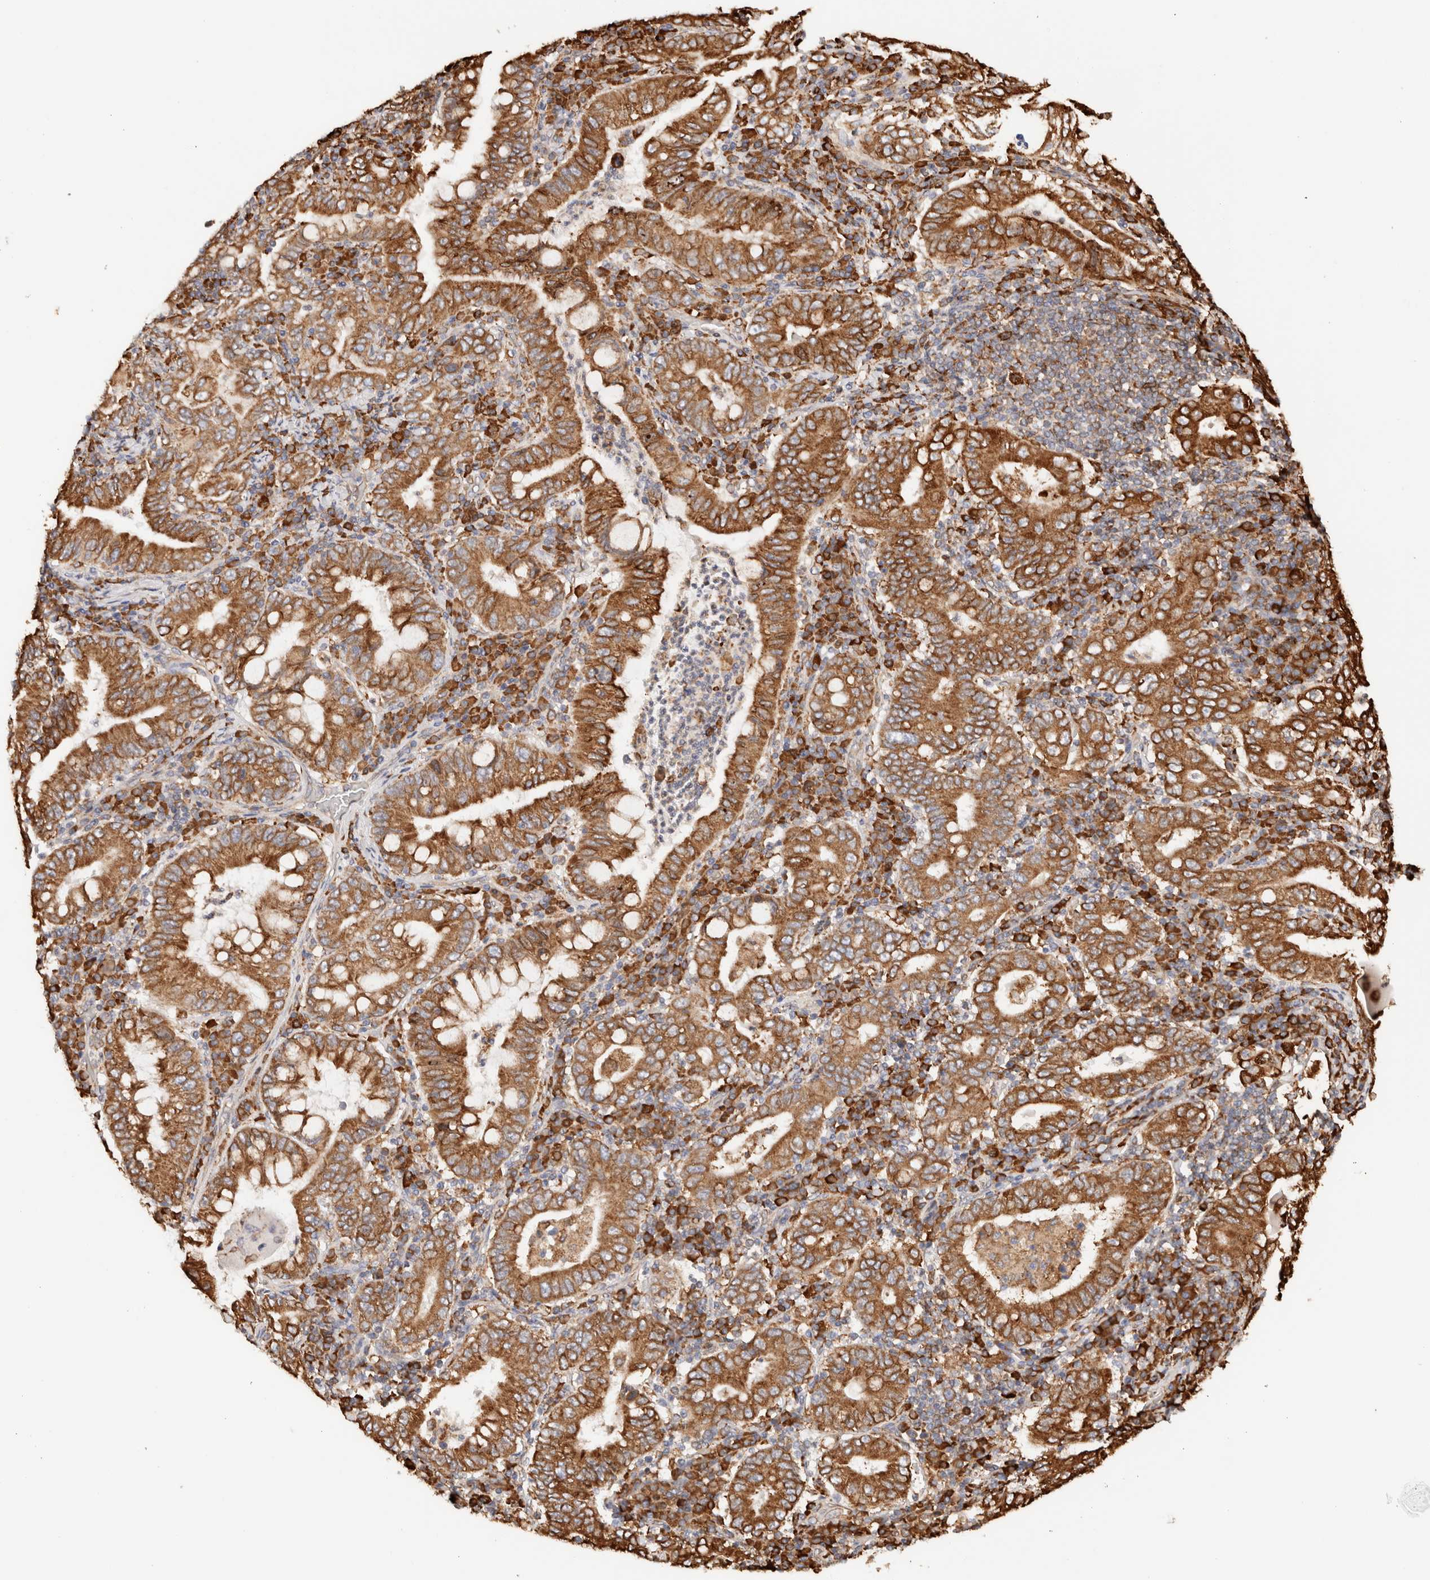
{"staining": {"intensity": "strong", "quantity": ">75%", "location": "cytoplasmic/membranous"}, "tissue": "stomach cancer", "cell_type": "Tumor cells", "image_type": "cancer", "snomed": [{"axis": "morphology", "description": "Normal tissue, NOS"}, {"axis": "morphology", "description": "Adenocarcinoma, NOS"}, {"axis": "topography", "description": "Esophagus"}, {"axis": "topography", "description": "Stomach, upper"}, {"axis": "topography", "description": "Peripheral nerve tissue"}], "caption": "A high amount of strong cytoplasmic/membranous positivity is identified in about >75% of tumor cells in stomach cancer (adenocarcinoma) tissue.", "gene": "FER", "patient": {"sex": "male", "age": 62}}